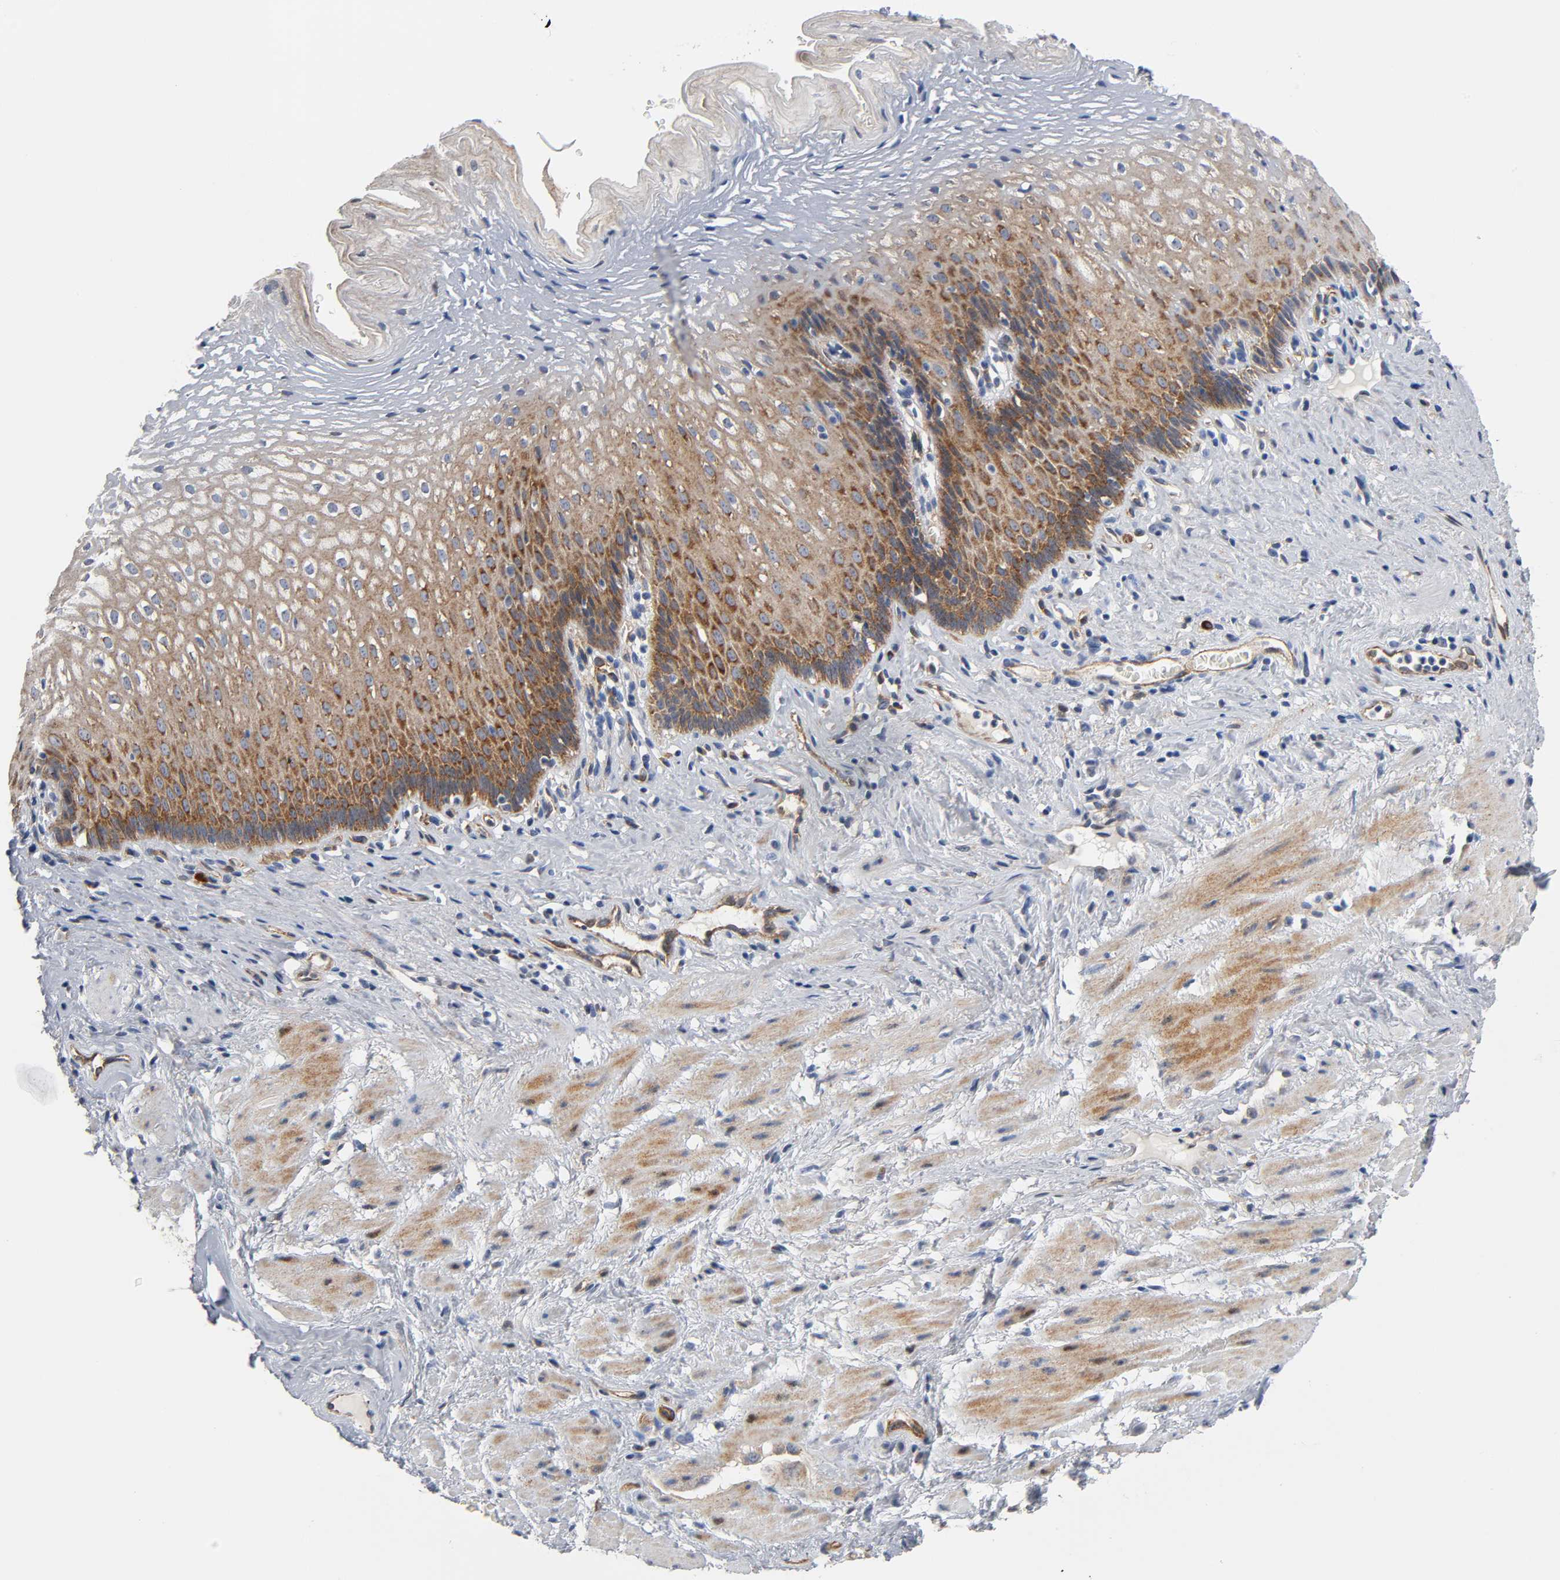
{"staining": {"intensity": "moderate", "quantity": "25%-75%", "location": "cytoplasmic/membranous"}, "tissue": "esophagus", "cell_type": "Squamous epithelial cells", "image_type": "normal", "snomed": [{"axis": "morphology", "description": "Normal tissue, NOS"}, {"axis": "topography", "description": "Esophagus"}], "caption": "Unremarkable esophagus was stained to show a protein in brown. There is medium levels of moderate cytoplasmic/membranous expression in approximately 25%-75% of squamous epithelial cells.", "gene": "CD2AP", "patient": {"sex": "female", "age": 70}}